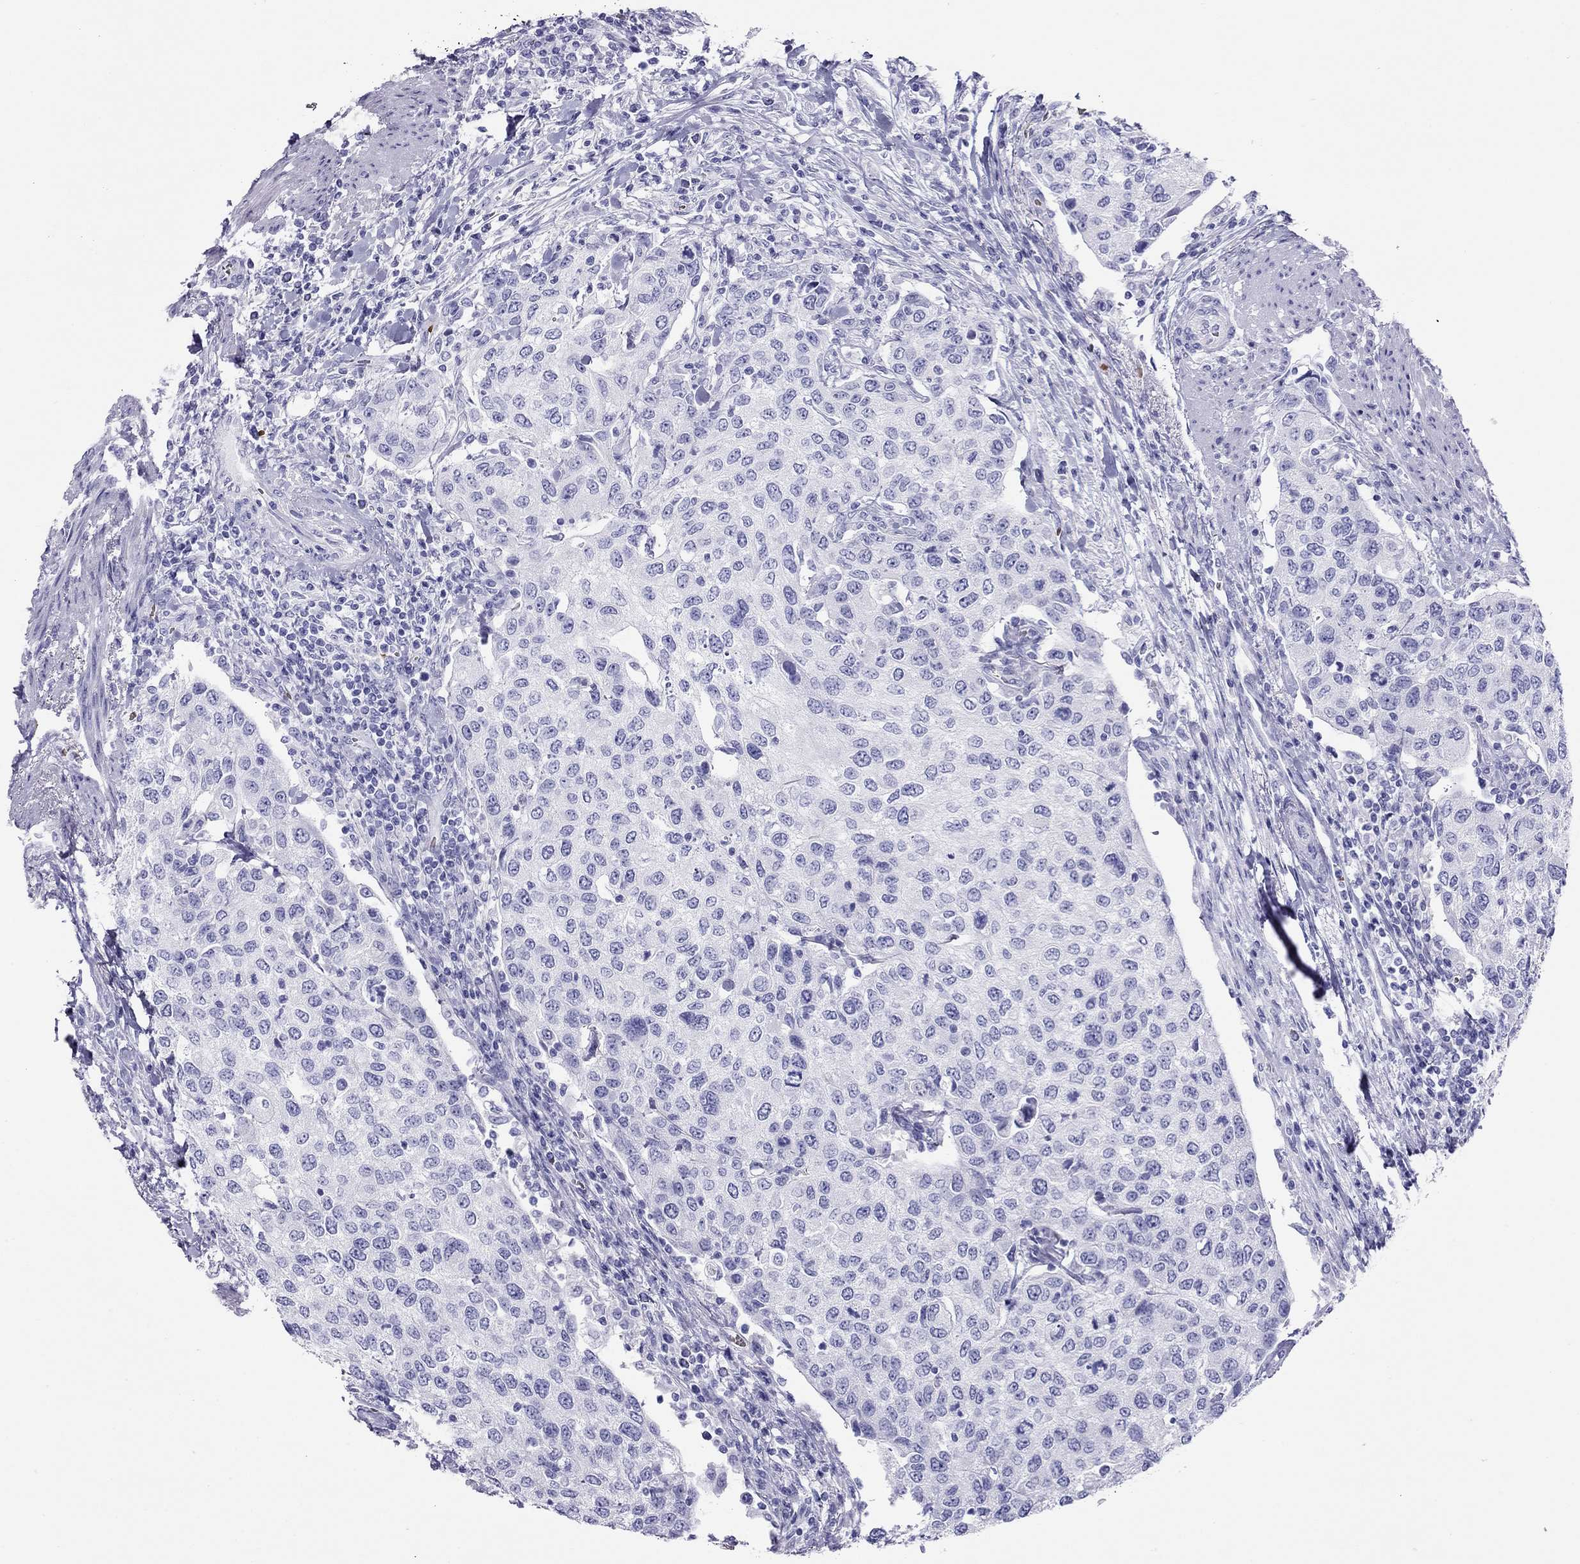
{"staining": {"intensity": "negative", "quantity": "none", "location": "none"}, "tissue": "urothelial cancer", "cell_type": "Tumor cells", "image_type": "cancer", "snomed": [{"axis": "morphology", "description": "Urothelial carcinoma, High grade"}, {"axis": "topography", "description": "Urinary bladder"}], "caption": "Immunohistochemical staining of human urothelial cancer shows no significant expression in tumor cells.", "gene": "PTPRN", "patient": {"sex": "female", "age": 78}}